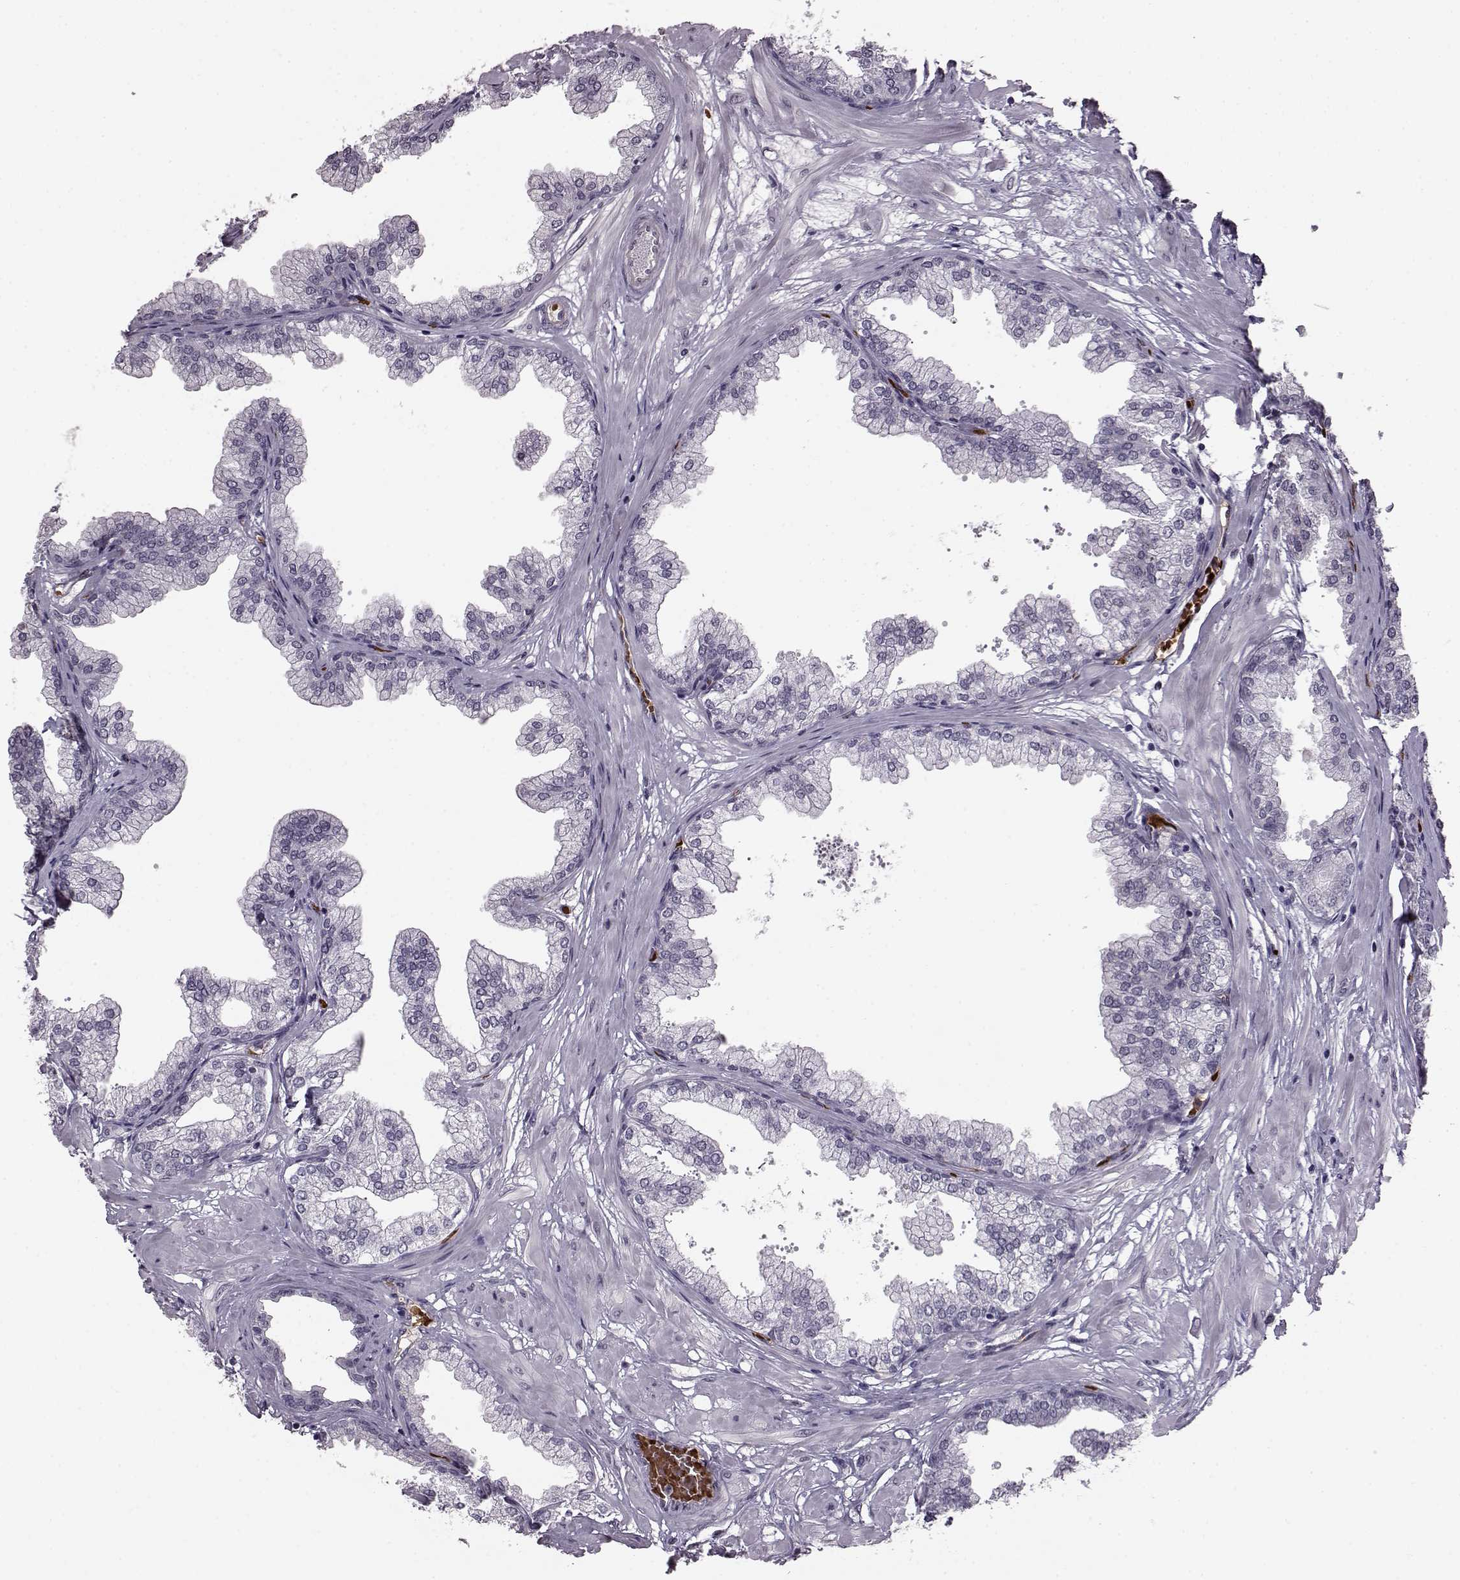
{"staining": {"intensity": "negative", "quantity": "none", "location": "none"}, "tissue": "prostate", "cell_type": "Glandular cells", "image_type": "normal", "snomed": [{"axis": "morphology", "description": "Normal tissue, NOS"}, {"axis": "topography", "description": "Prostate"}], "caption": "The immunohistochemistry histopathology image has no significant expression in glandular cells of prostate. Nuclei are stained in blue.", "gene": "PROP1", "patient": {"sex": "male", "age": 37}}